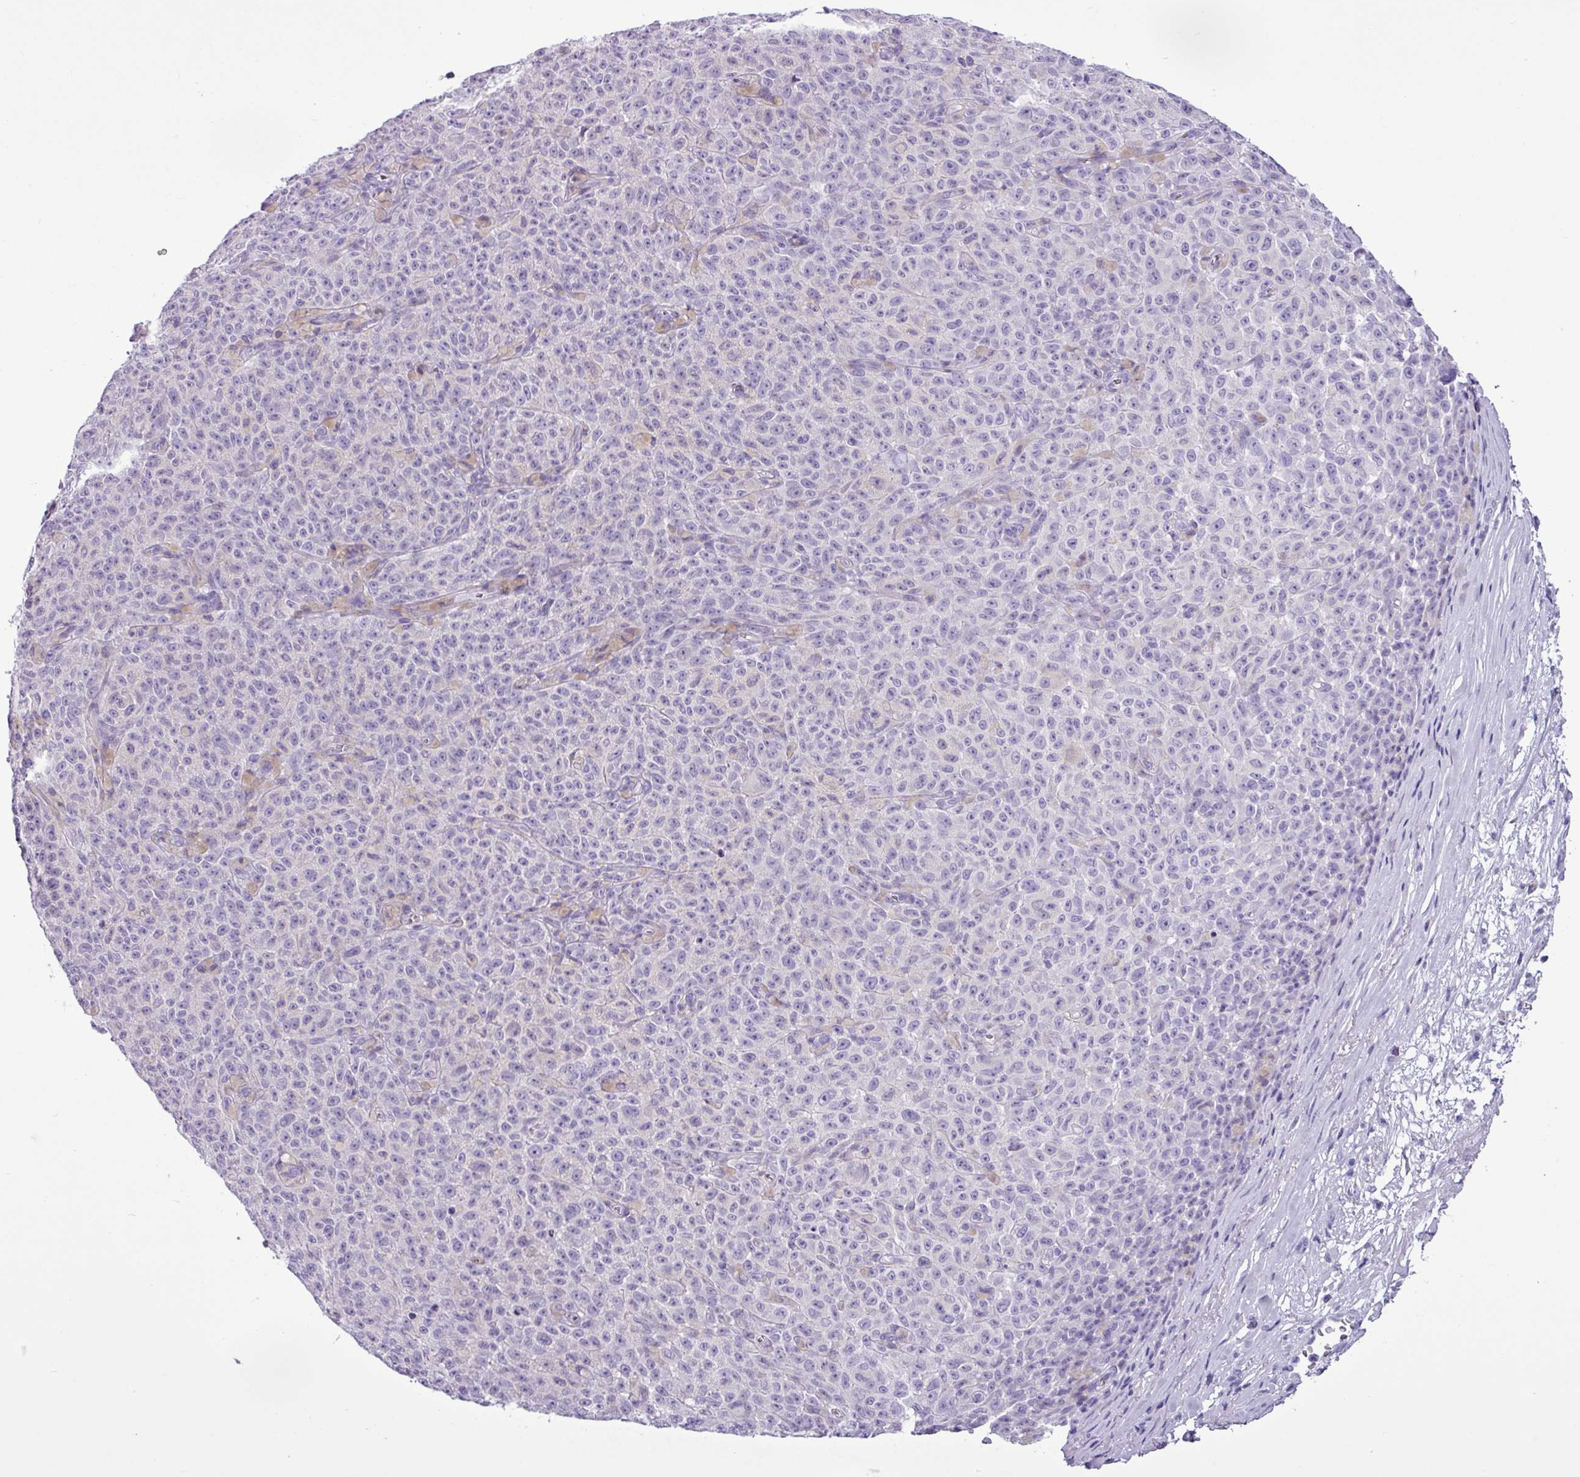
{"staining": {"intensity": "negative", "quantity": "none", "location": "none"}, "tissue": "melanoma", "cell_type": "Tumor cells", "image_type": "cancer", "snomed": [{"axis": "morphology", "description": "Malignant melanoma, NOS"}, {"axis": "topography", "description": "Skin"}], "caption": "An IHC histopathology image of melanoma is shown. There is no staining in tumor cells of melanoma.", "gene": "ALDH3A1", "patient": {"sex": "female", "age": 82}}